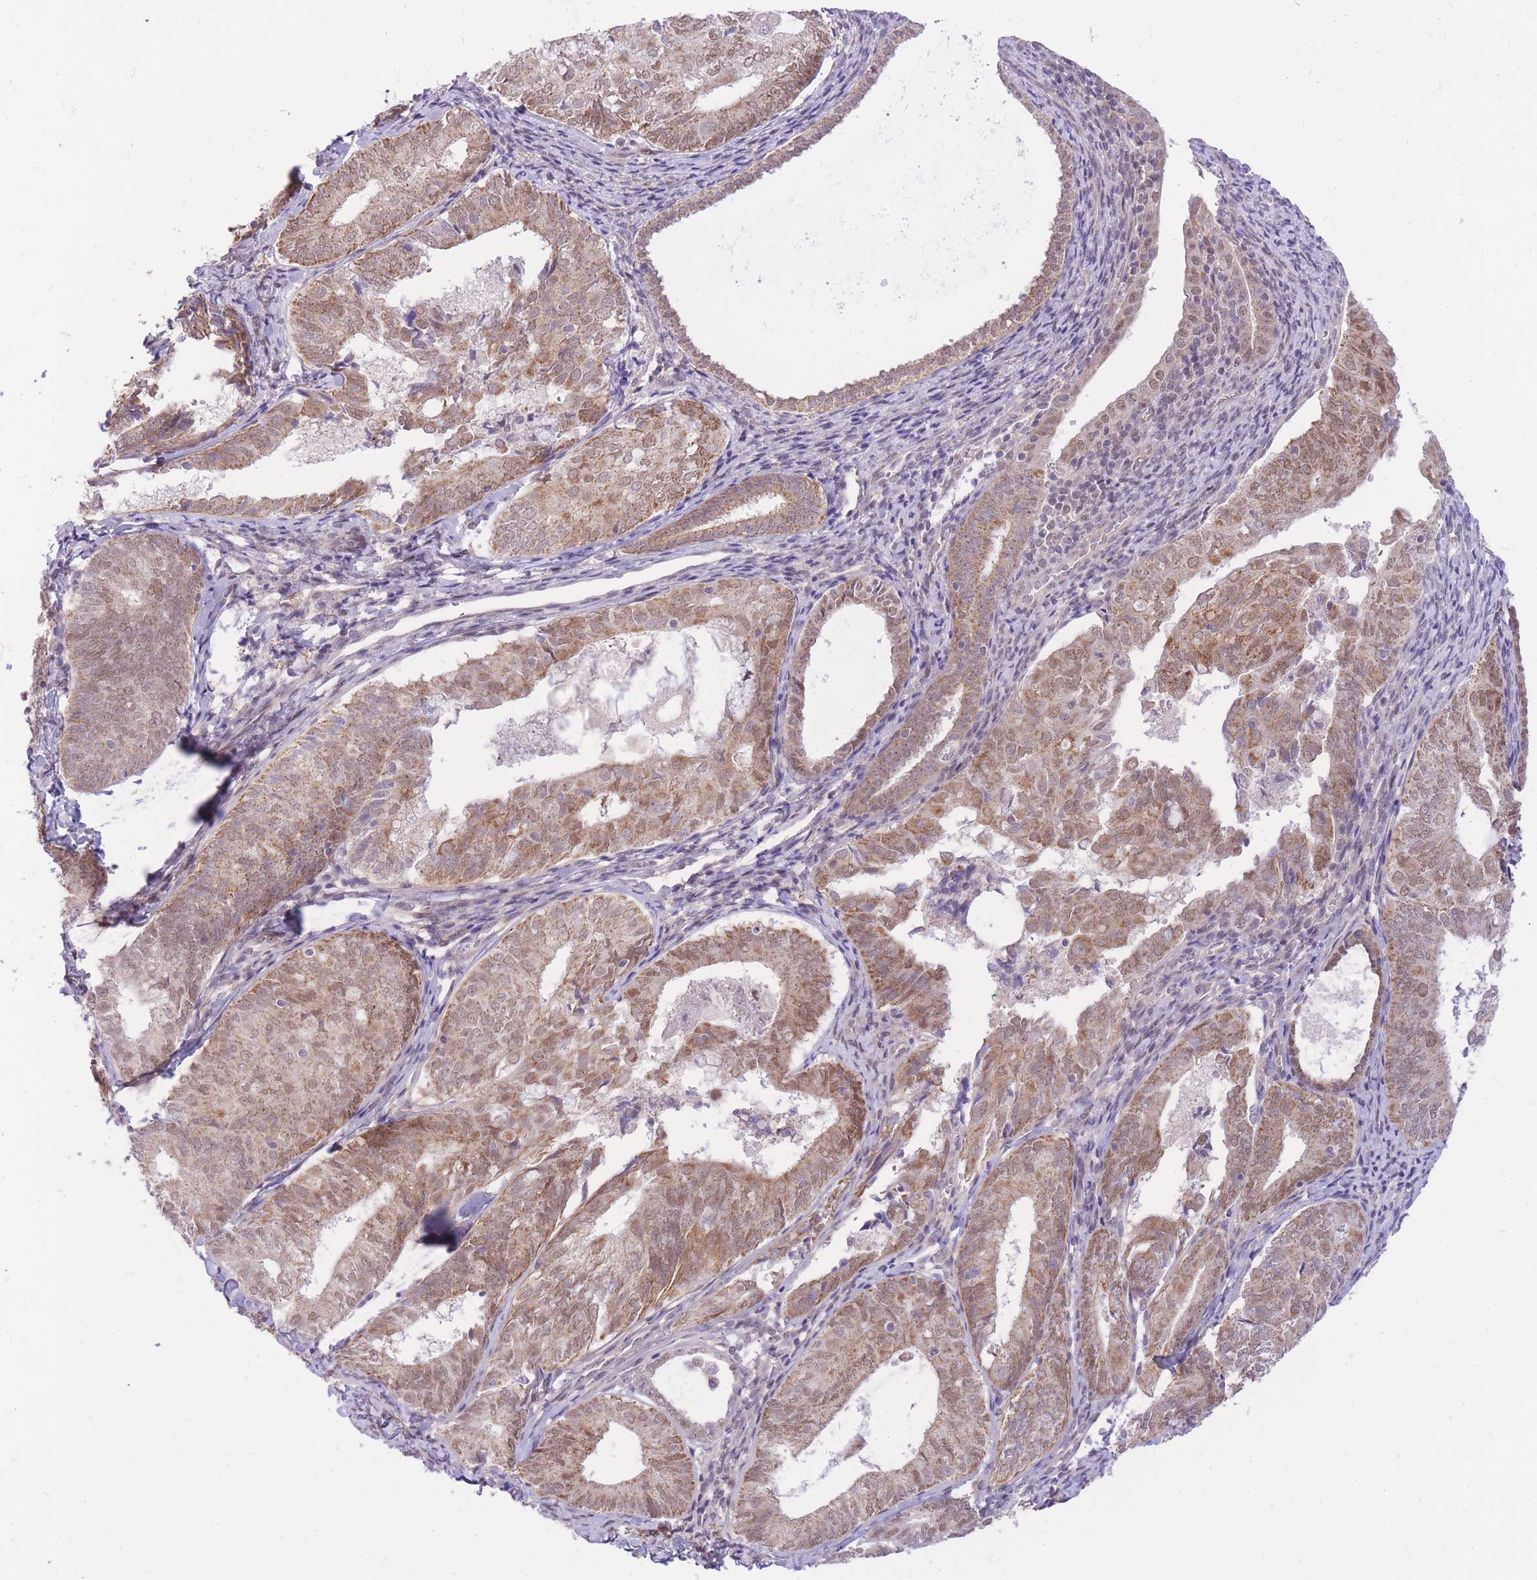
{"staining": {"intensity": "moderate", "quantity": ">75%", "location": "cytoplasmic/membranous"}, "tissue": "endometrial cancer", "cell_type": "Tumor cells", "image_type": "cancer", "snomed": [{"axis": "morphology", "description": "Adenocarcinoma, NOS"}, {"axis": "topography", "description": "Endometrium"}], "caption": "Human adenocarcinoma (endometrial) stained with a protein marker shows moderate staining in tumor cells.", "gene": "MINDY2", "patient": {"sex": "female", "age": 87}}